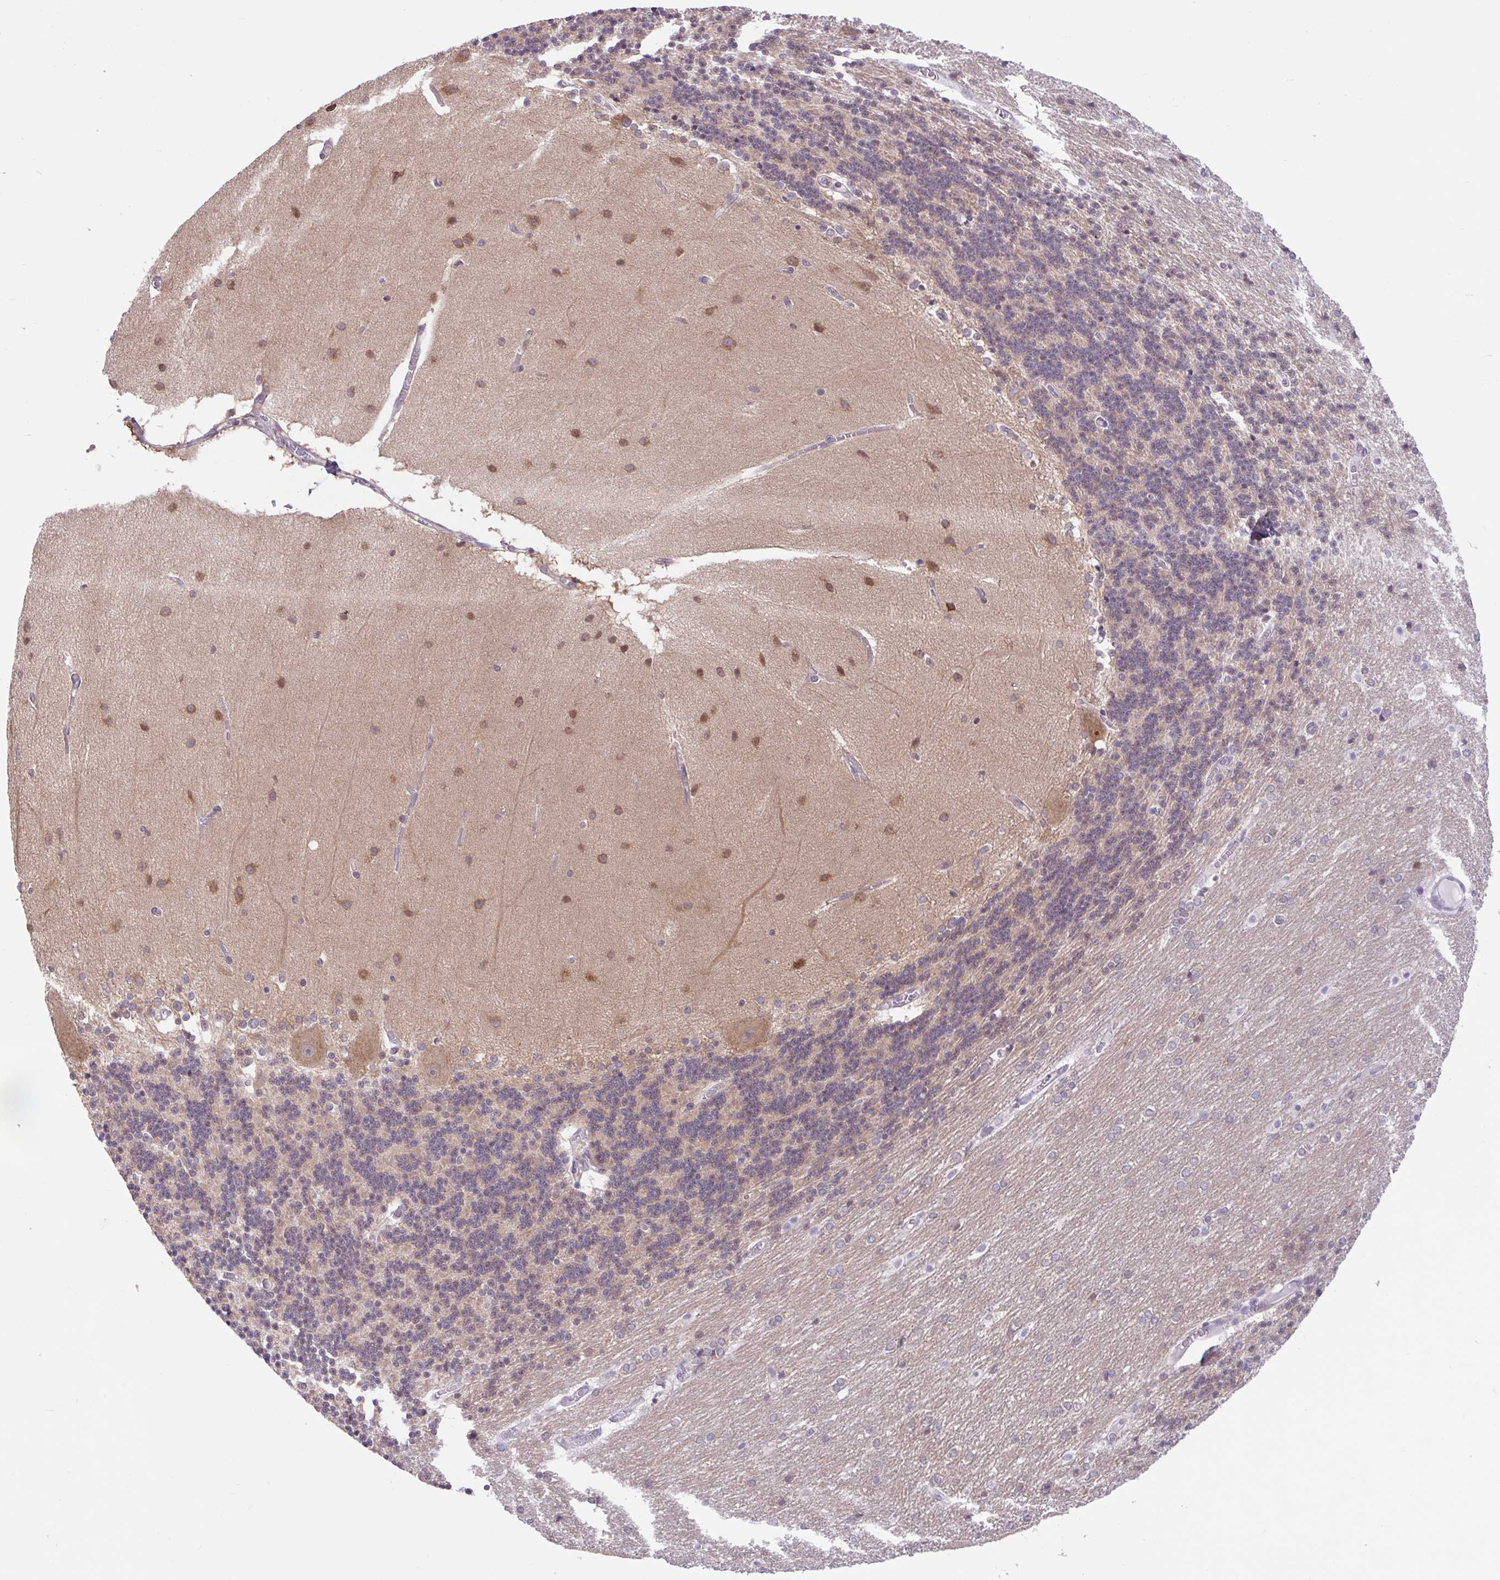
{"staining": {"intensity": "moderate", "quantity": "25%-75%", "location": "cytoplasmic/membranous"}, "tissue": "cerebellum", "cell_type": "Cells in granular layer", "image_type": "normal", "snomed": [{"axis": "morphology", "description": "Normal tissue, NOS"}, {"axis": "topography", "description": "Cerebellum"}], "caption": "A brown stain highlights moderate cytoplasmic/membranous staining of a protein in cells in granular layer of unremarkable cerebellum.", "gene": "RALBP1", "patient": {"sex": "female", "age": 54}}